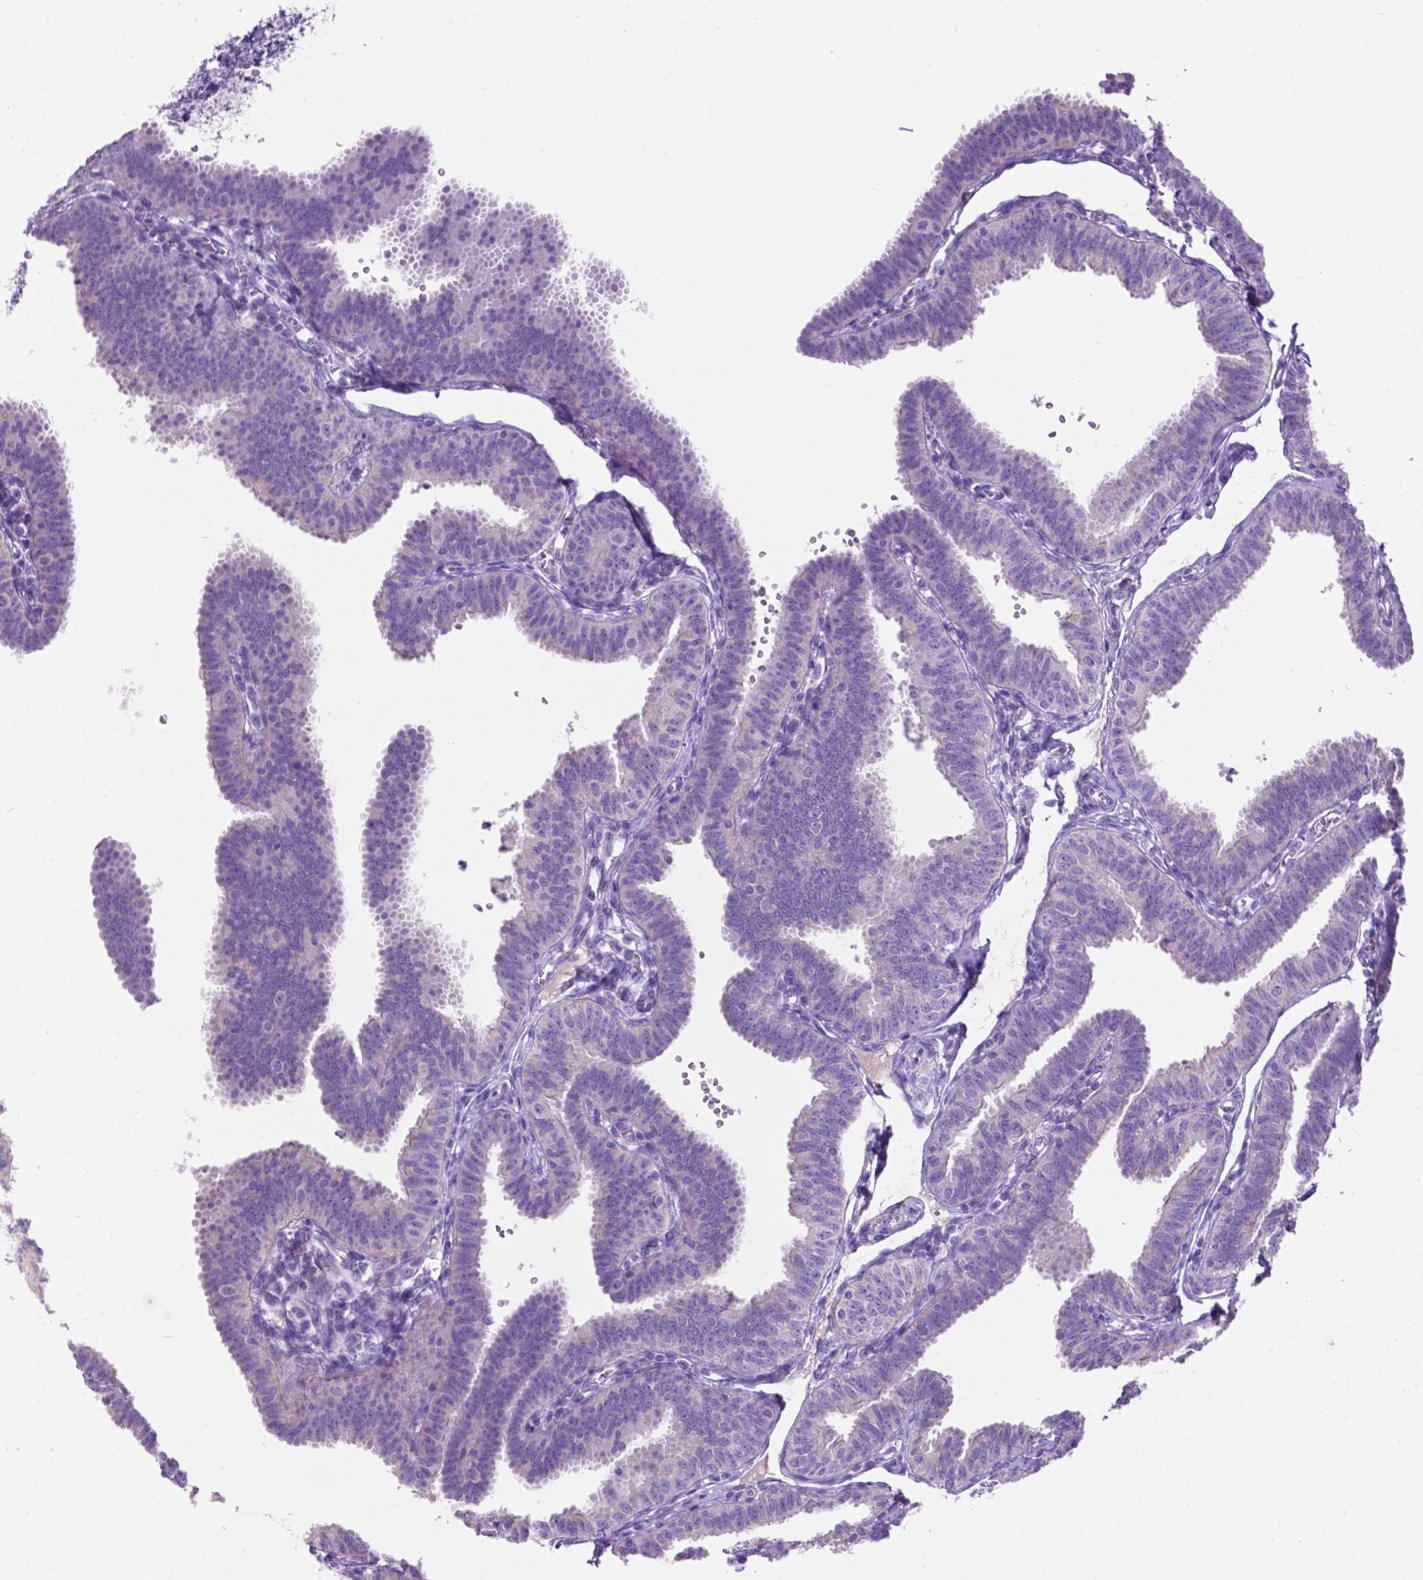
{"staining": {"intensity": "negative", "quantity": "none", "location": "none"}, "tissue": "fallopian tube", "cell_type": "Glandular cells", "image_type": "normal", "snomed": [{"axis": "morphology", "description": "Normal tissue, NOS"}, {"axis": "topography", "description": "Fallopian tube"}], "caption": "Immunohistochemistry (IHC) histopathology image of unremarkable fallopian tube: fallopian tube stained with DAB shows no significant protein positivity in glandular cells. (DAB (3,3'-diaminobenzidine) immunohistochemistry with hematoxylin counter stain).", "gene": "PHYHIP", "patient": {"sex": "female", "age": 25}}